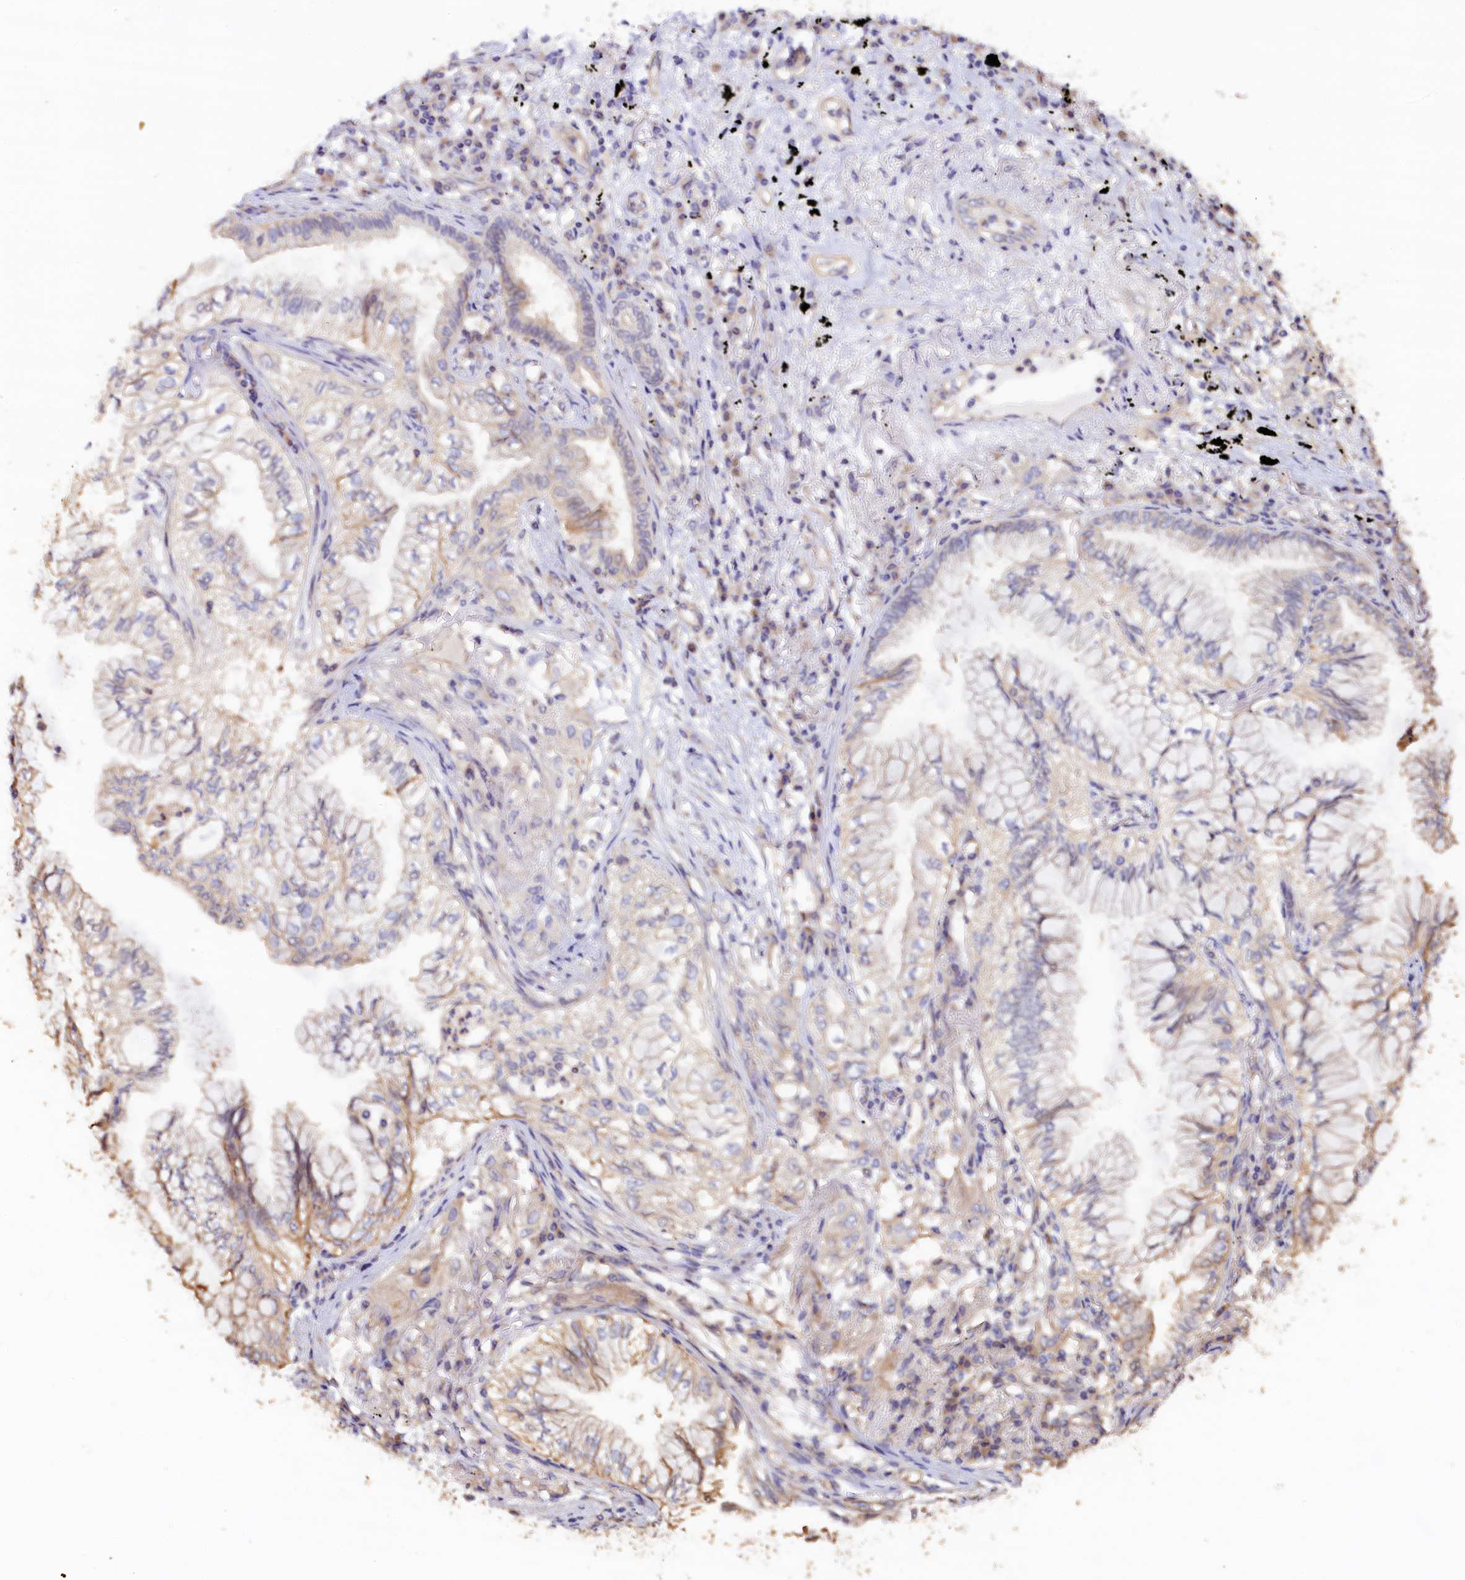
{"staining": {"intensity": "negative", "quantity": "none", "location": "none"}, "tissue": "lung cancer", "cell_type": "Tumor cells", "image_type": "cancer", "snomed": [{"axis": "morphology", "description": "Normal tissue, NOS"}, {"axis": "morphology", "description": "Adenocarcinoma, NOS"}, {"axis": "topography", "description": "Bronchus"}, {"axis": "topography", "description": "Lung"}], "caption": "A histopathology image of human lung adenocarcinoma is negative for staining in tumor cells. The staining was performed using DAB (3,3'-diaminobenzidine) to visualize the protein expression in brown, while the nuclei were stained in blue with hematoxylin (Magnification: 20x).", "gene": "KATNB1", "patient": {"sex": "female", "age": 70}}